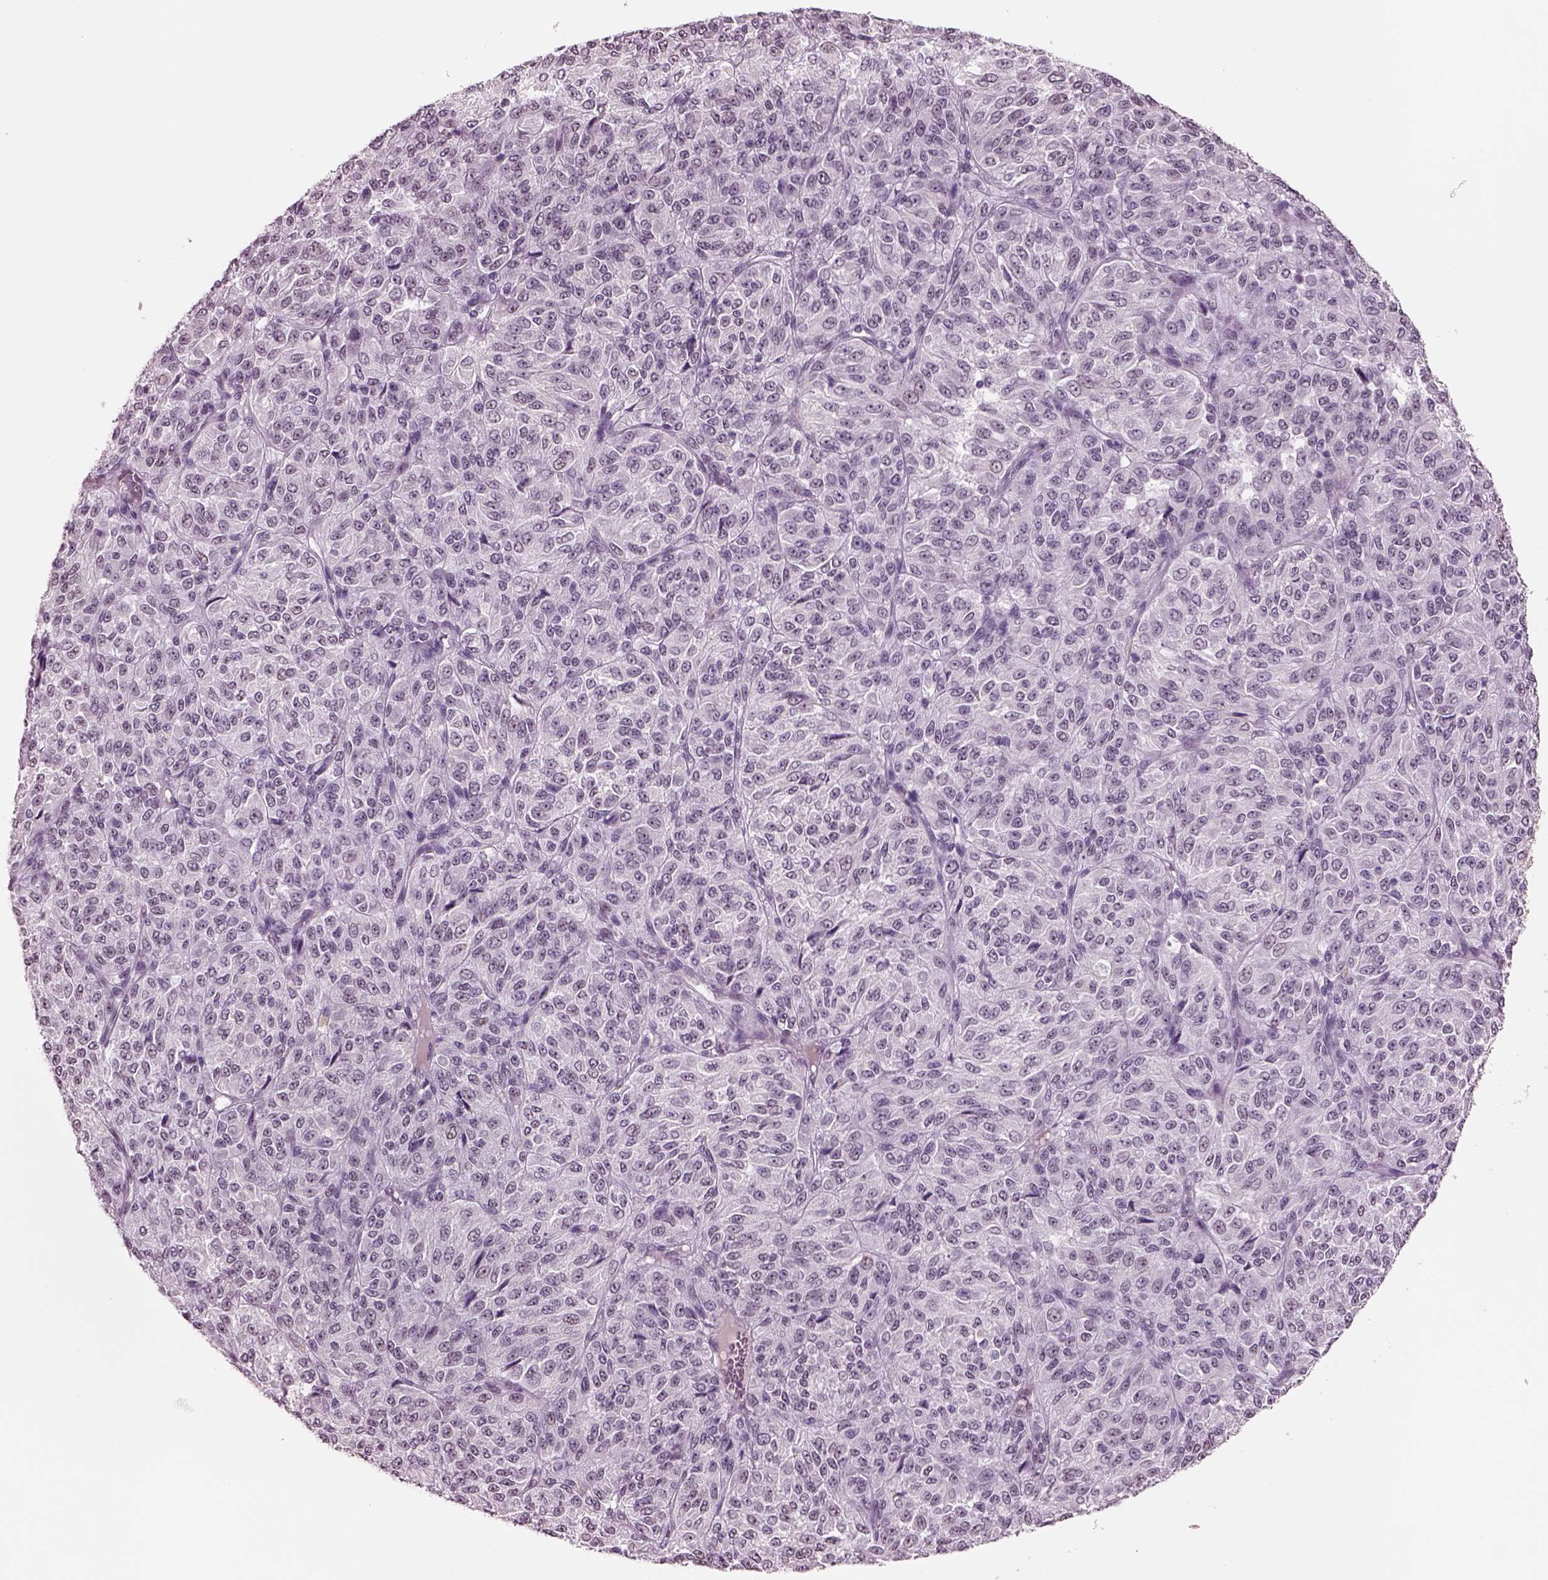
{"staining": {"intensity": "negative", "quantity": "none", "location": "none"}, "tissue": "melanoma", "cell_type": "Tumor cells", "image_type": "cancer", "snomed": [{"axis": "morphology", "description": "Malignant melanoma, Metastatic site"}, {"axis": "topography", "description": "Brain"}], "caption": "Melanoma was stained to show a protein in brown. There is no significant expression in tumor cells.", "gene": "SEPHS1", "patient": {"sex": "female", "age": 56}}